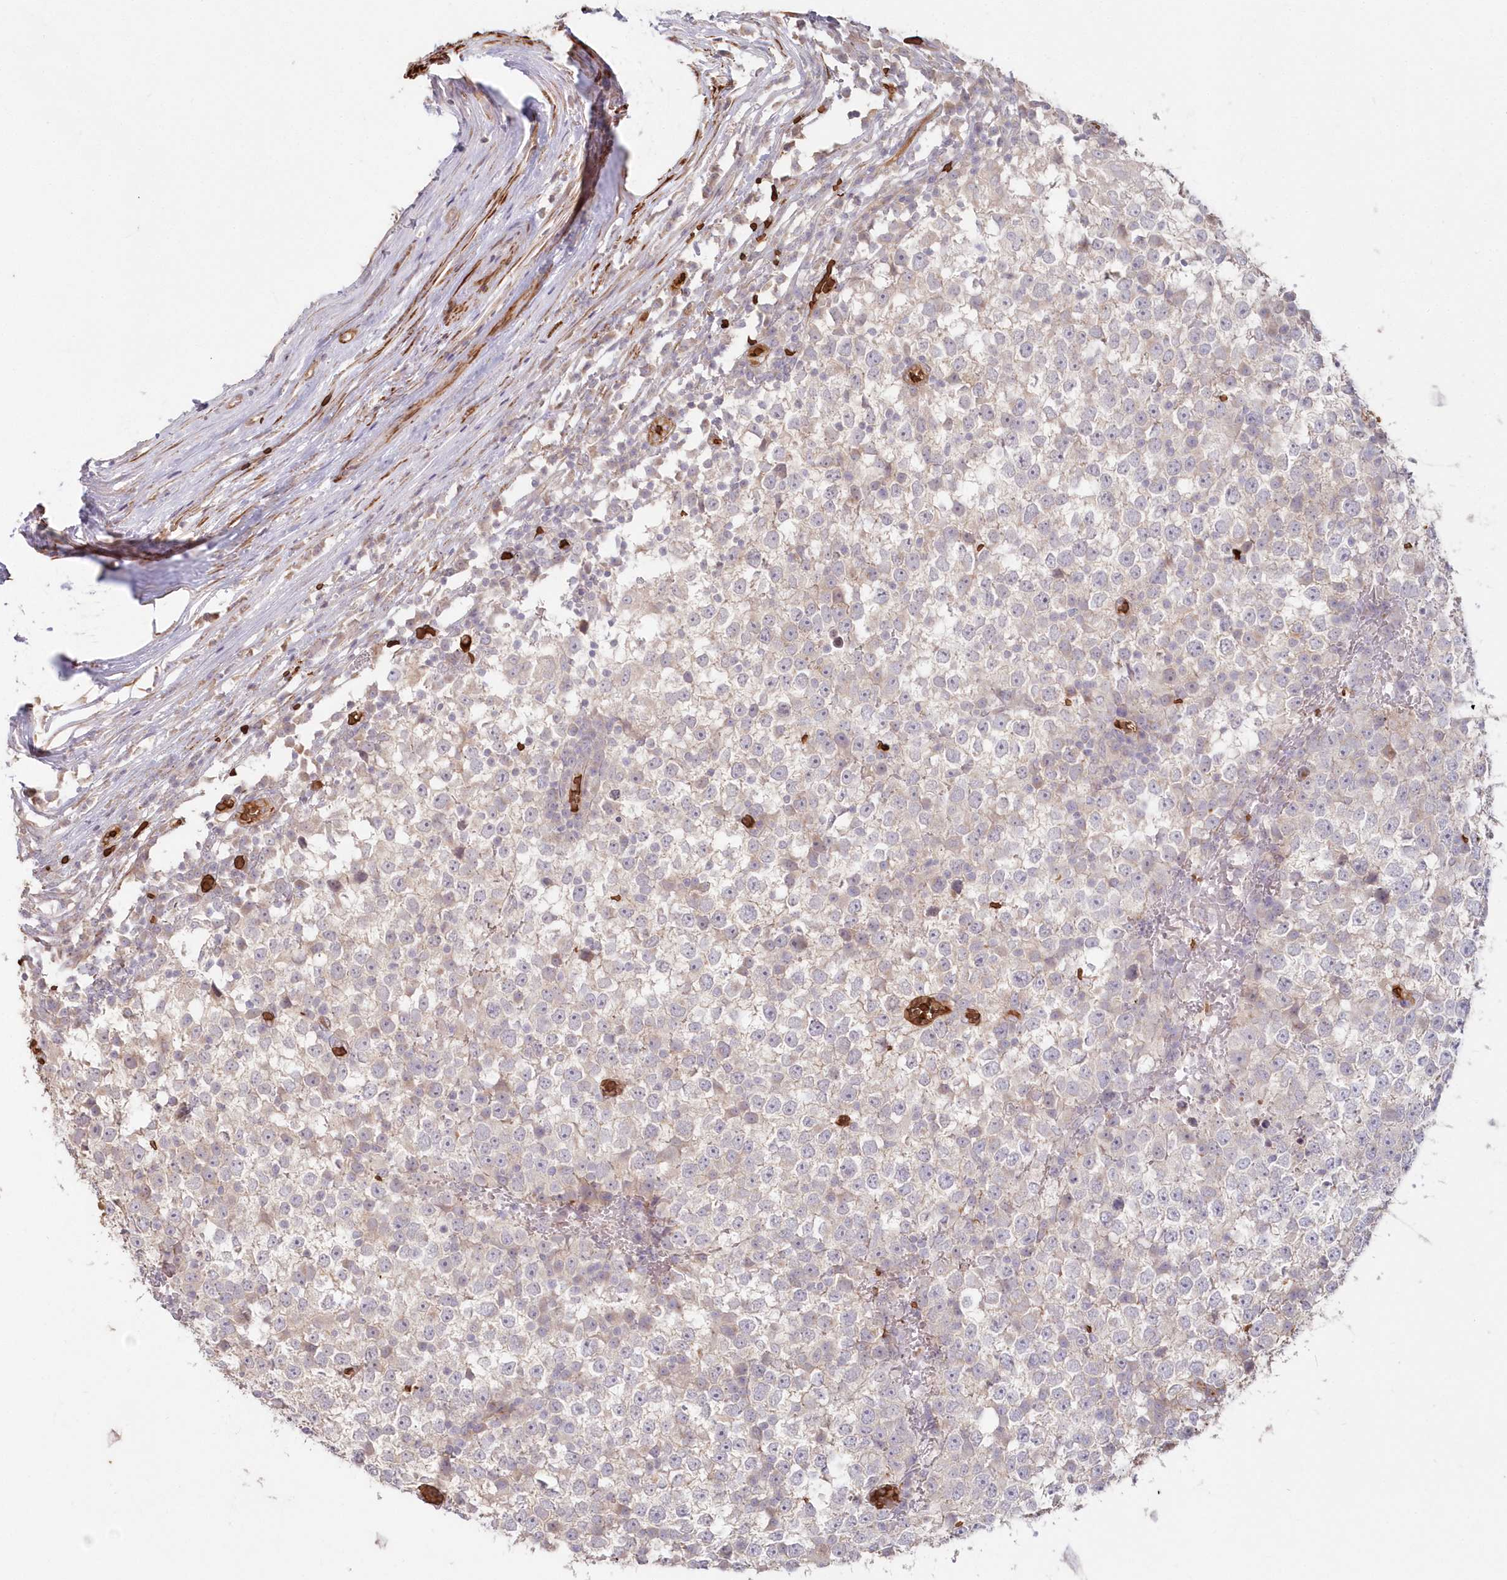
{"staining": {"intensity": "negative", "quantity": "none", "location": "none"}, "tissue": "testis cancer", "cell_type": "Tumor cells", "image_type": "cancer", "snomed": [{"axis": "morphology", "description": "Seminoma, NOS"}, {"axis": "topography", "description": "Testis"}], "caption": "High magnification brightfield microscopy of testis seminoma stained with DAB (brown) and counterstained with hematoxylin (blue): tumor cells show no significant positivity.", "gene": "SERINC1", "patient": {"sex": "male", "age": 65}}